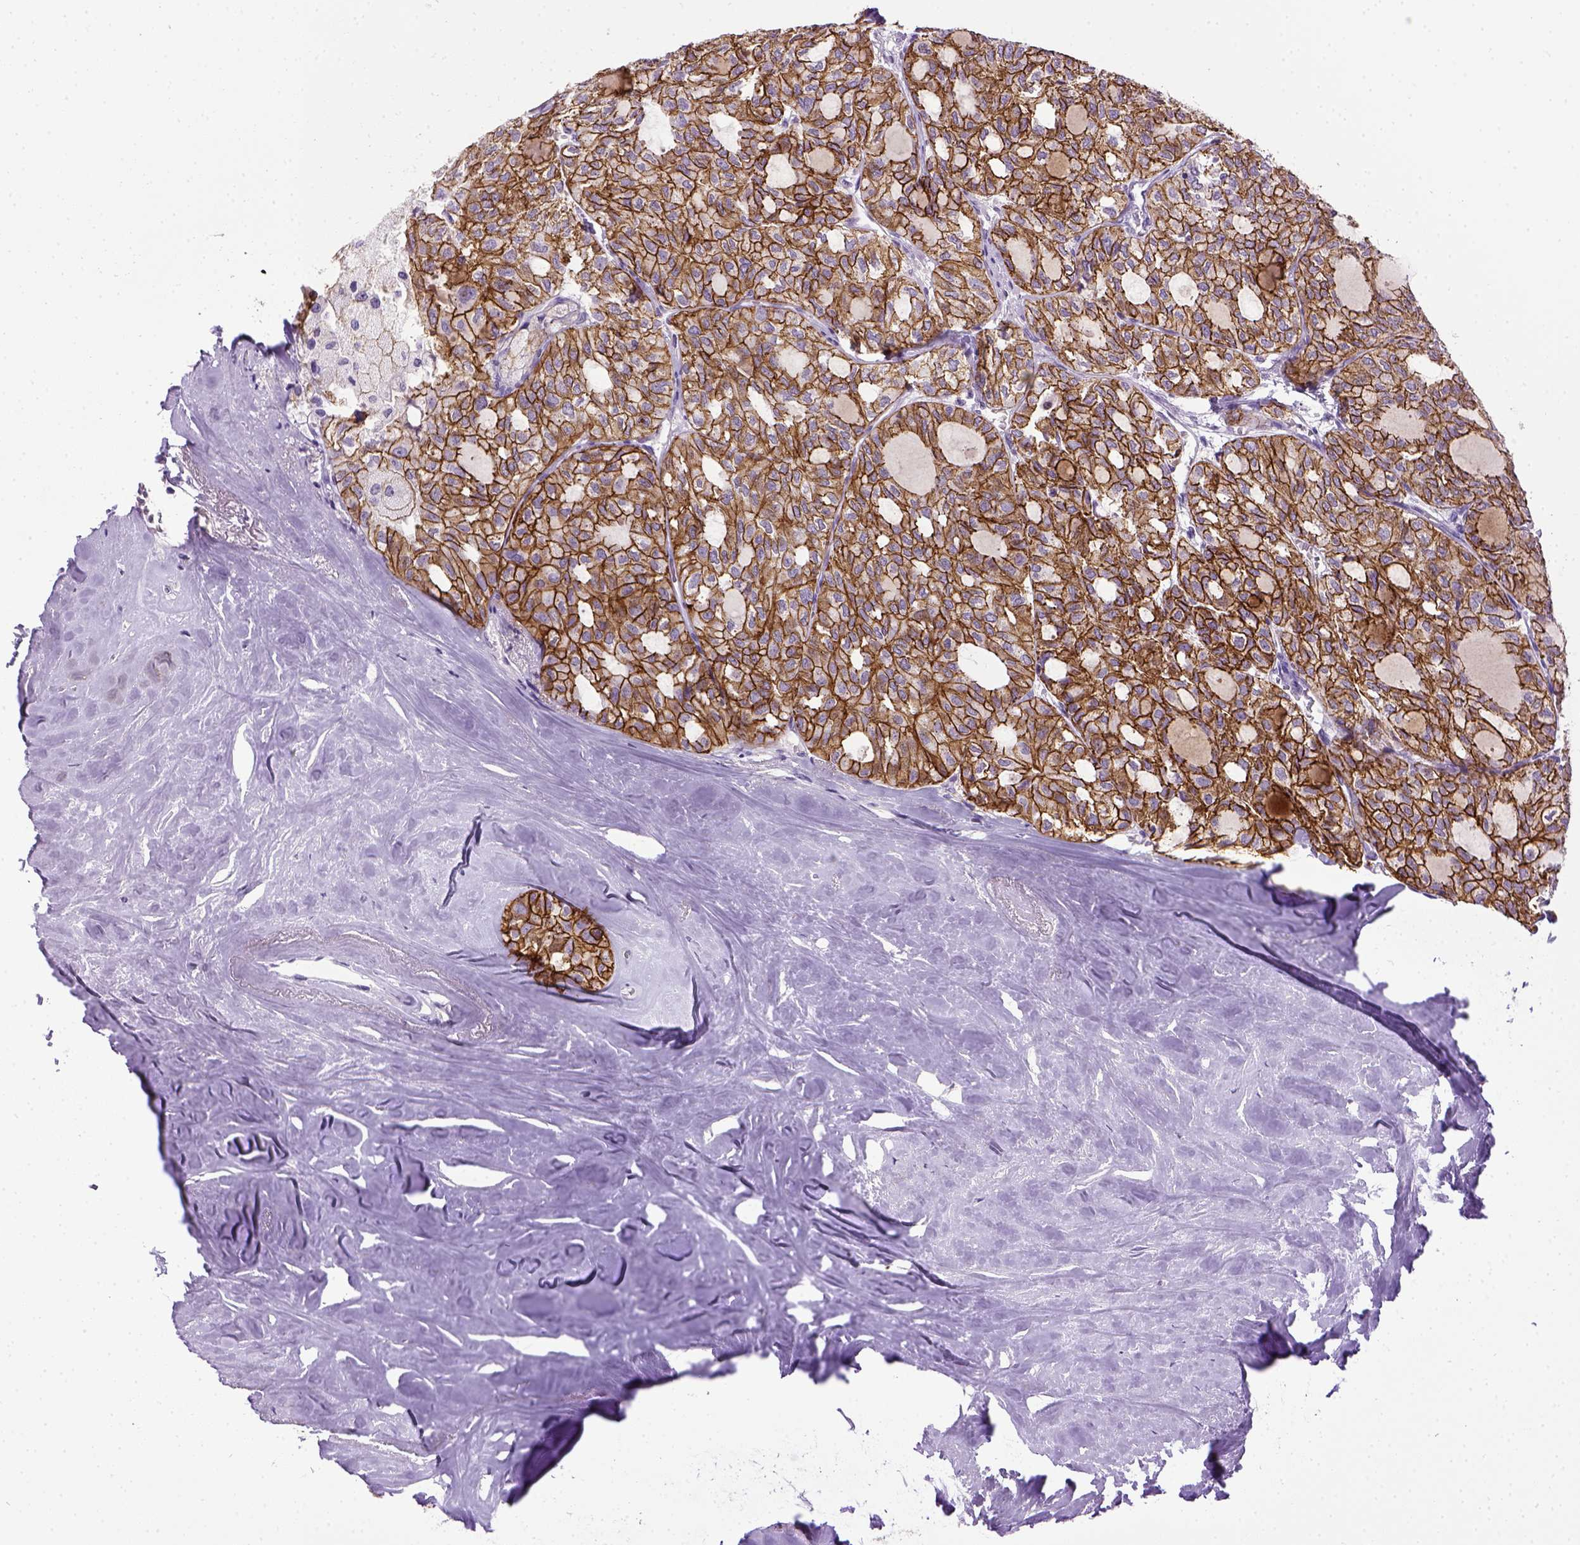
{"staining": {"intensity": "moderate", "quantity": ">75%", "location": "cytoplasmic/membranous"}, "tissue": "thyroid cancer", "cell_type": "Tumor cells", "image_type": "cancer", "snomed": [{"axis": "morphology", "description": "Follicular adenoma carcinoma, NOS"}, {"axis": "topography", "description": "Thyroid gland"}], "caption": "High-power microscopy captured an immunohistochemistry photomicrograph of thyroid cancer (follicular adenoma carcinoma), revealing moderate cytoplasmic/membranous expression in about >75% of tumor cells.", "gene": "CDH1", "patient": {"sex": "male", "age": 75}}